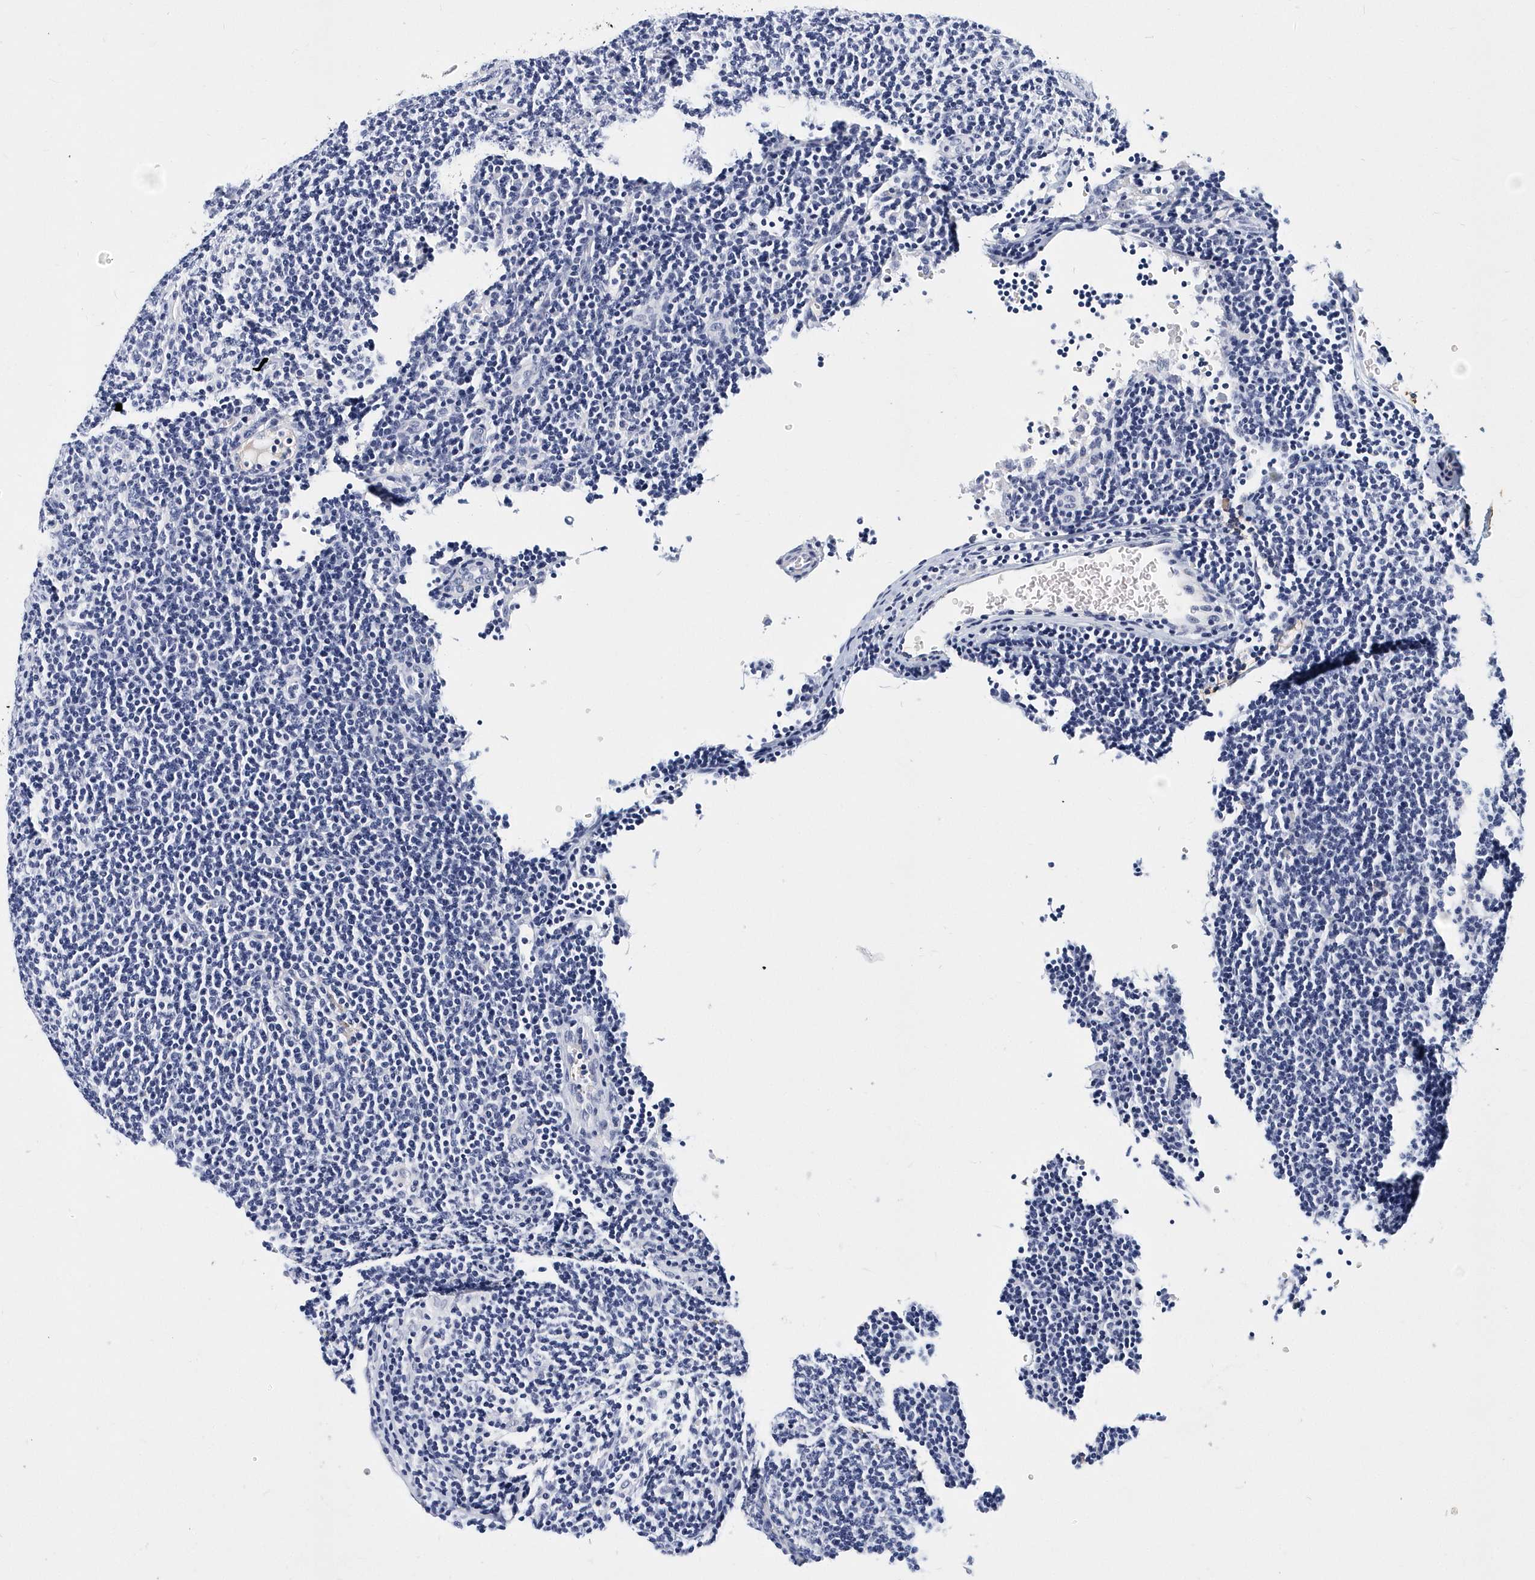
{"staining": {"intensity": "negative", "quantity": "none", "location": "none"}, "tissue": "lymphoma", "cell_type": "Tumor cells", "image_type": "cancer", "snomed": [{"axis": "morphology", "description": "Hodgkin's disease, NOS"}, {"axis": "topography", "description": "Lymph node"}], "caption": "Histopathology image shows no significant protein expression in tumor cells of Hodgkin's disease.", "gene": "ITGA2B", "patient": {"sex": "female", "age": 57}}